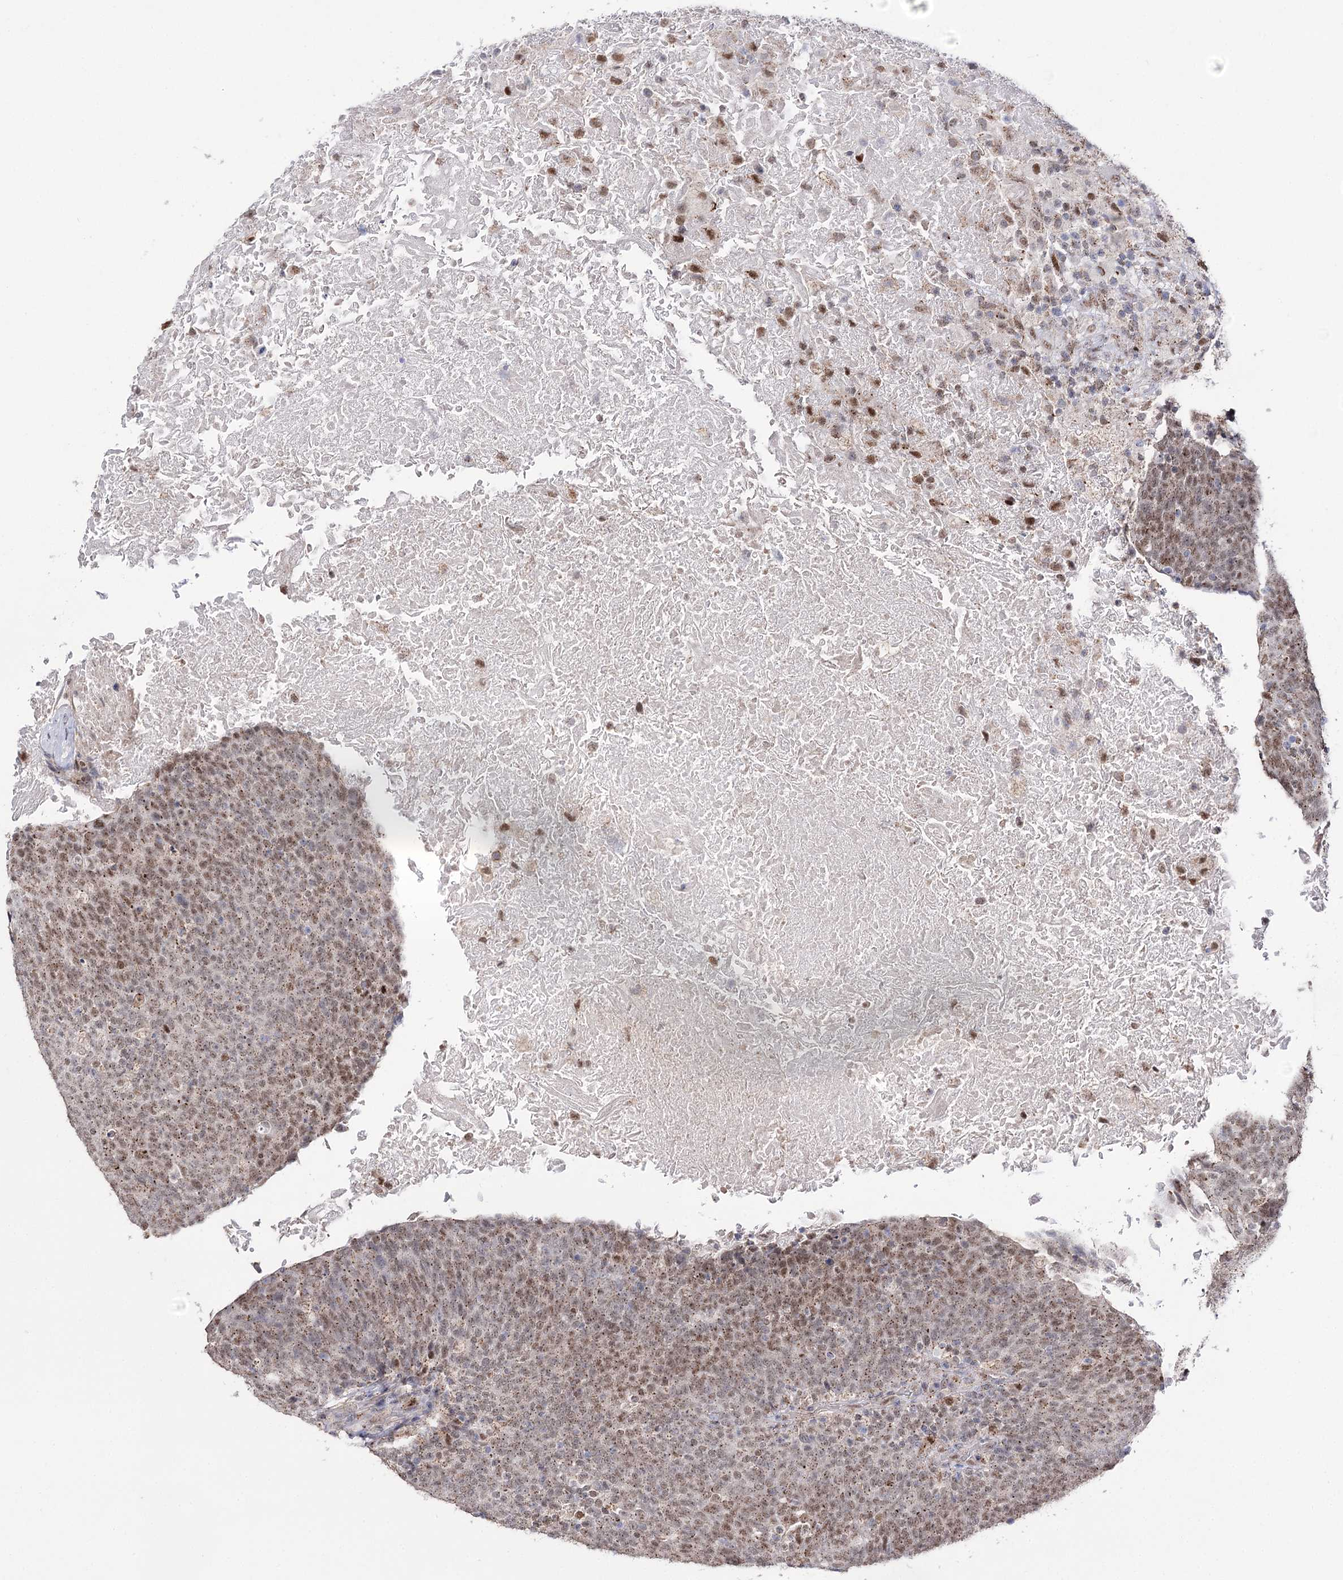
{"staining": {"intensity": "moderate", "quantity": ">75%", "location": "cytoplasmic/membranous,nuclear"}, "tissue": "head and neck cancer", "cell_type": "Tumor cells", "image_type": "cancer", "snomed": [{"axis": "morphology", "description": "Squamous cell carcinoma, NOS"}, {"axis": "morphology", "description": "Squamous cell carcinoma, metastatic, NOS"}, {"axis": "topography", "description": "Lymph node"}, {"axis": "topography", "description": "Head-Neck"}], "caption": "Approximately >75% of tumor cells in human metastatic squamous cell carcinoma (head and neck) reveal moderate cytoplasmic/membranous and nuclear protein staining as visualized by brown immunohistochemical staining.", "gene": "VGLL4", "patient": {"sex": "male", "age": 62}}